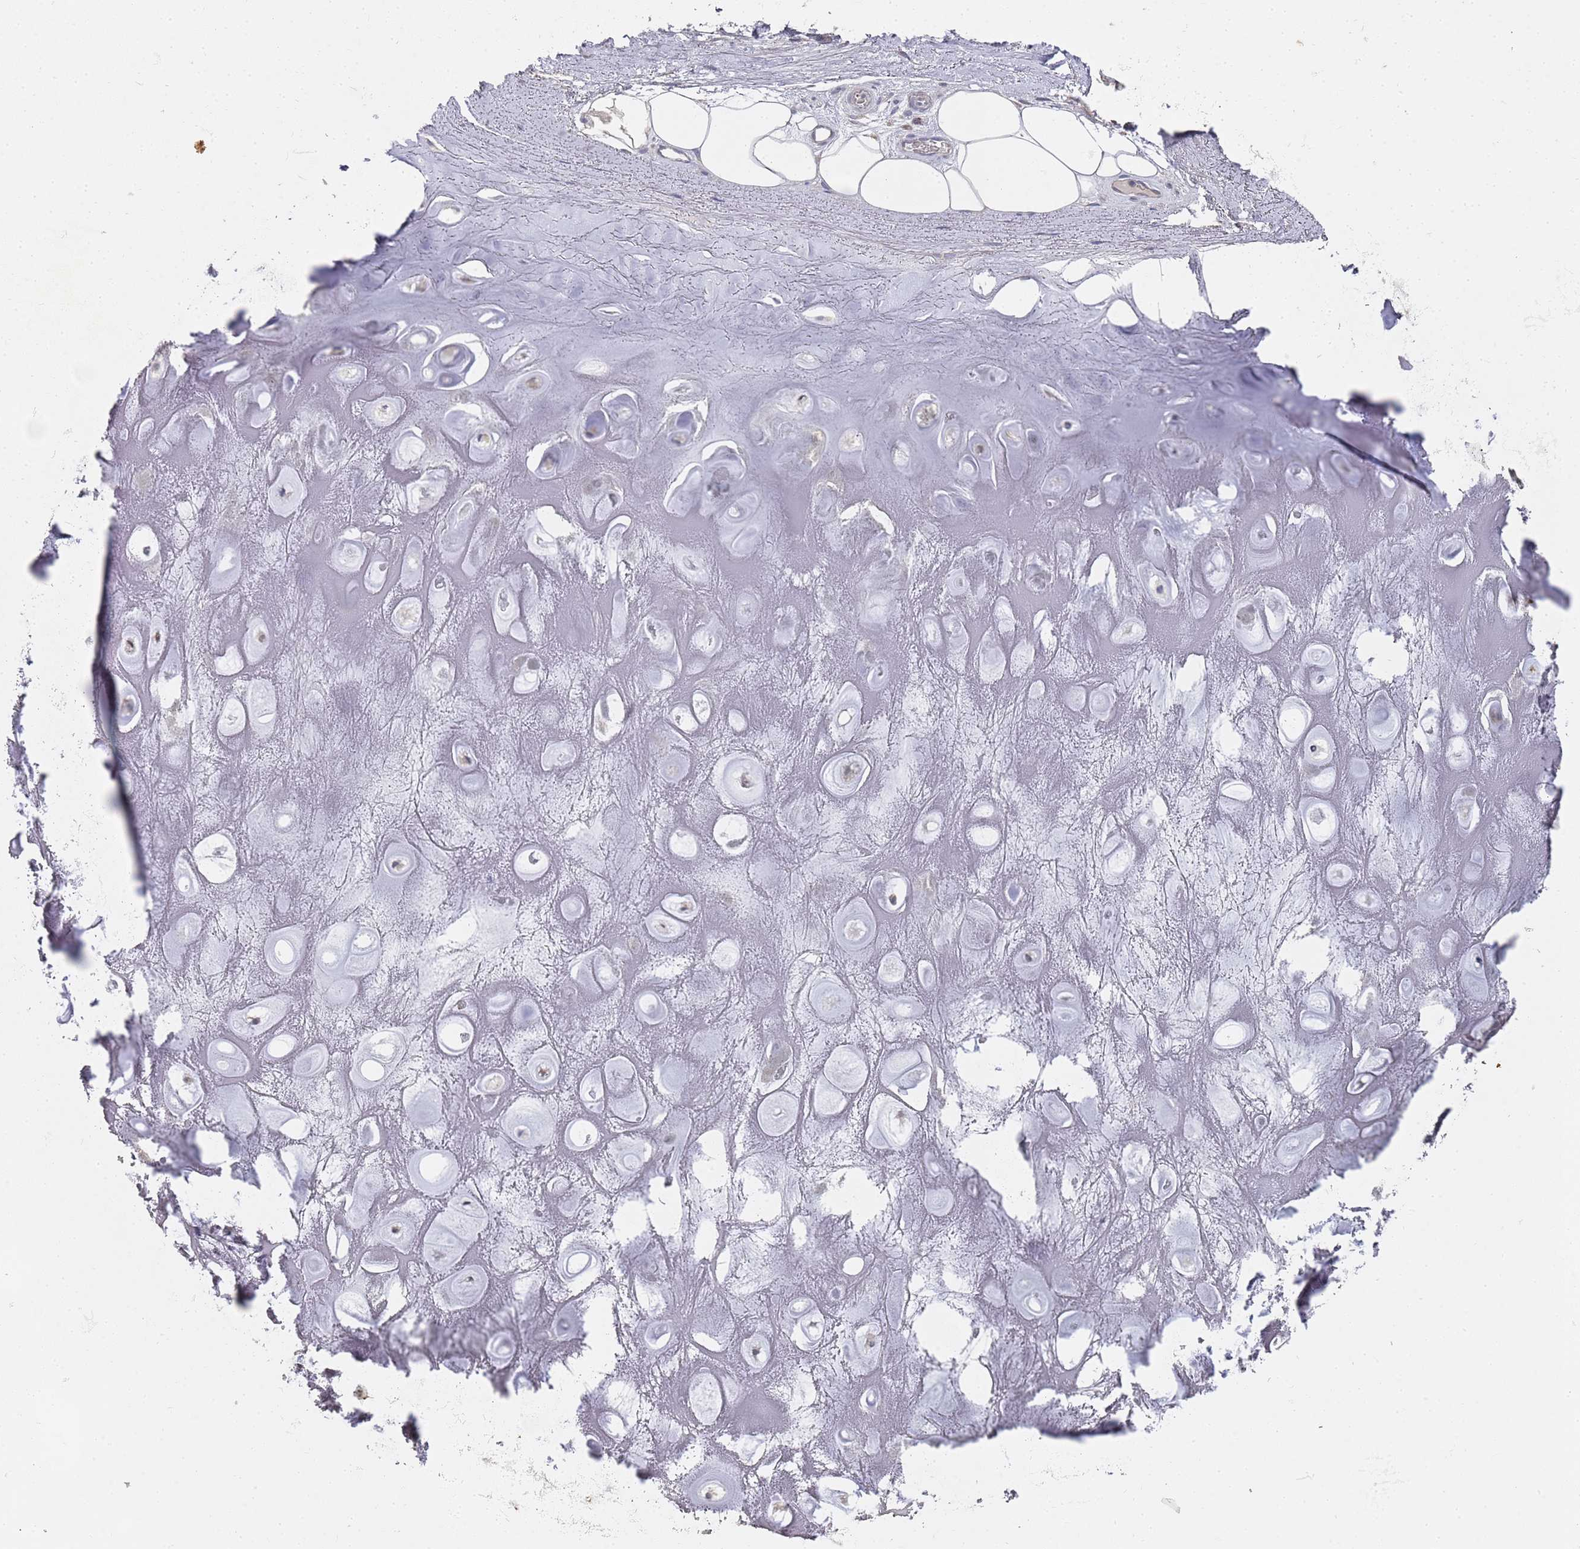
{"staining": {"intensity": "negative", "quantity": "none", "location": "none"}, "tissue": "adipose tissue", "cell_type": "Adipocytes", "image_type": "normal", "snomed": [{"axis": "morphology", "description": "Normal tissue, NOS"}, {"axis": "topography", "description": "Cartilage tissue"}], "caption": "A high-resolution photomicrograph shows immunohistochemistry staining of normal adipose tissue, which exhibits no significant positivity in adipocytes.", "gene": "NPEPPS", "patient": {"sex": "male", "age": 81}}